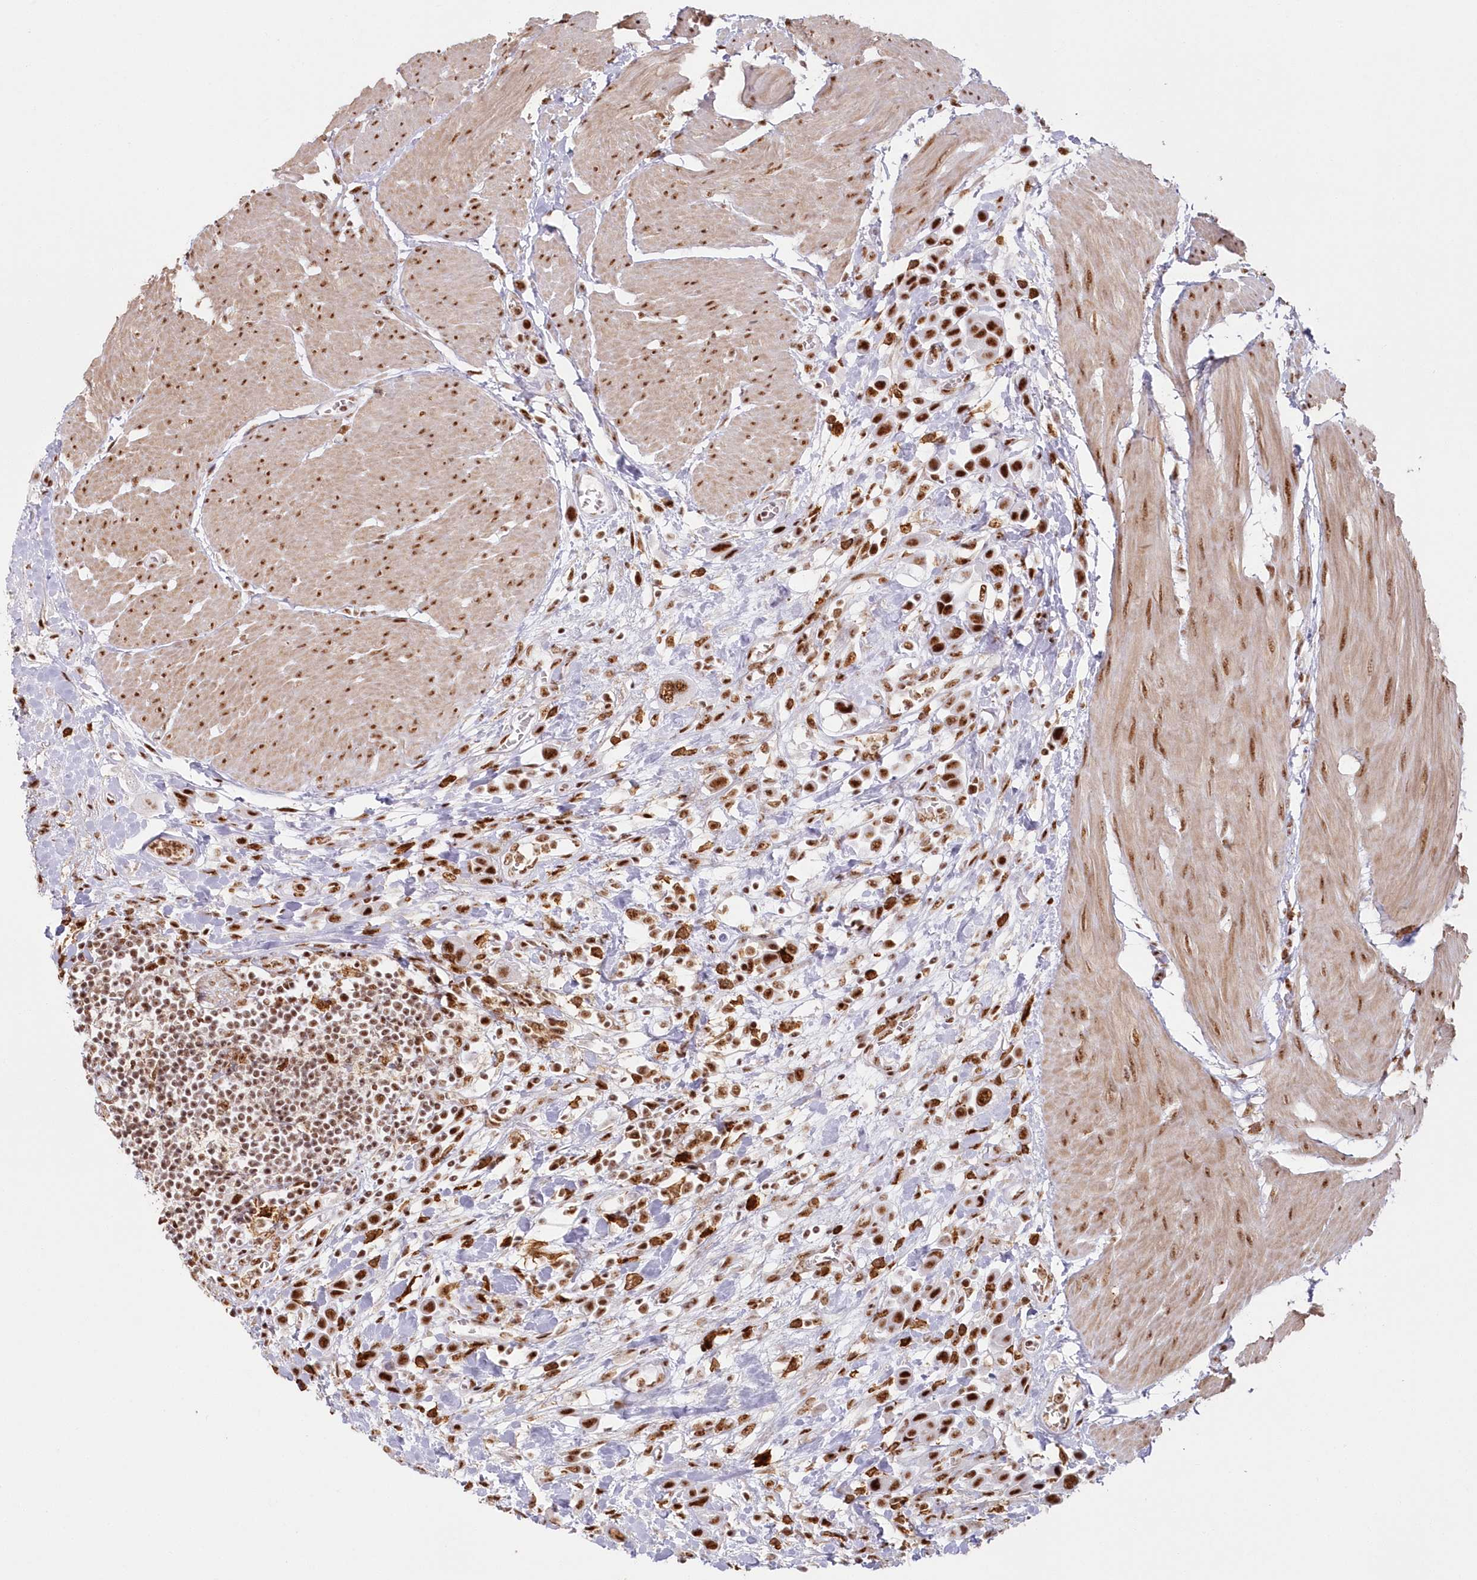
{"staining": {"intensity": "strong", "quantity": ">75%", "location": "nuclear"}, "tissue": "urothelial cancer", "cell_type": "Tumor cells", "image_type": "cancer", "snomed": [{"axis": "morphology", "description": "Urothelial carcinoma, High grade"}, {"axis": "topography", "description": "Urinary bladder"}], "caption": "Tumor cells show strong nuclear staining in approximately >75% of cells in urothelial cancer. Immunohistochemistry (ihc) stains the protein in brown and the nuclei are stained blue.", "gene": "DDX46", "patient": {"sex": "male", "age": 50}}